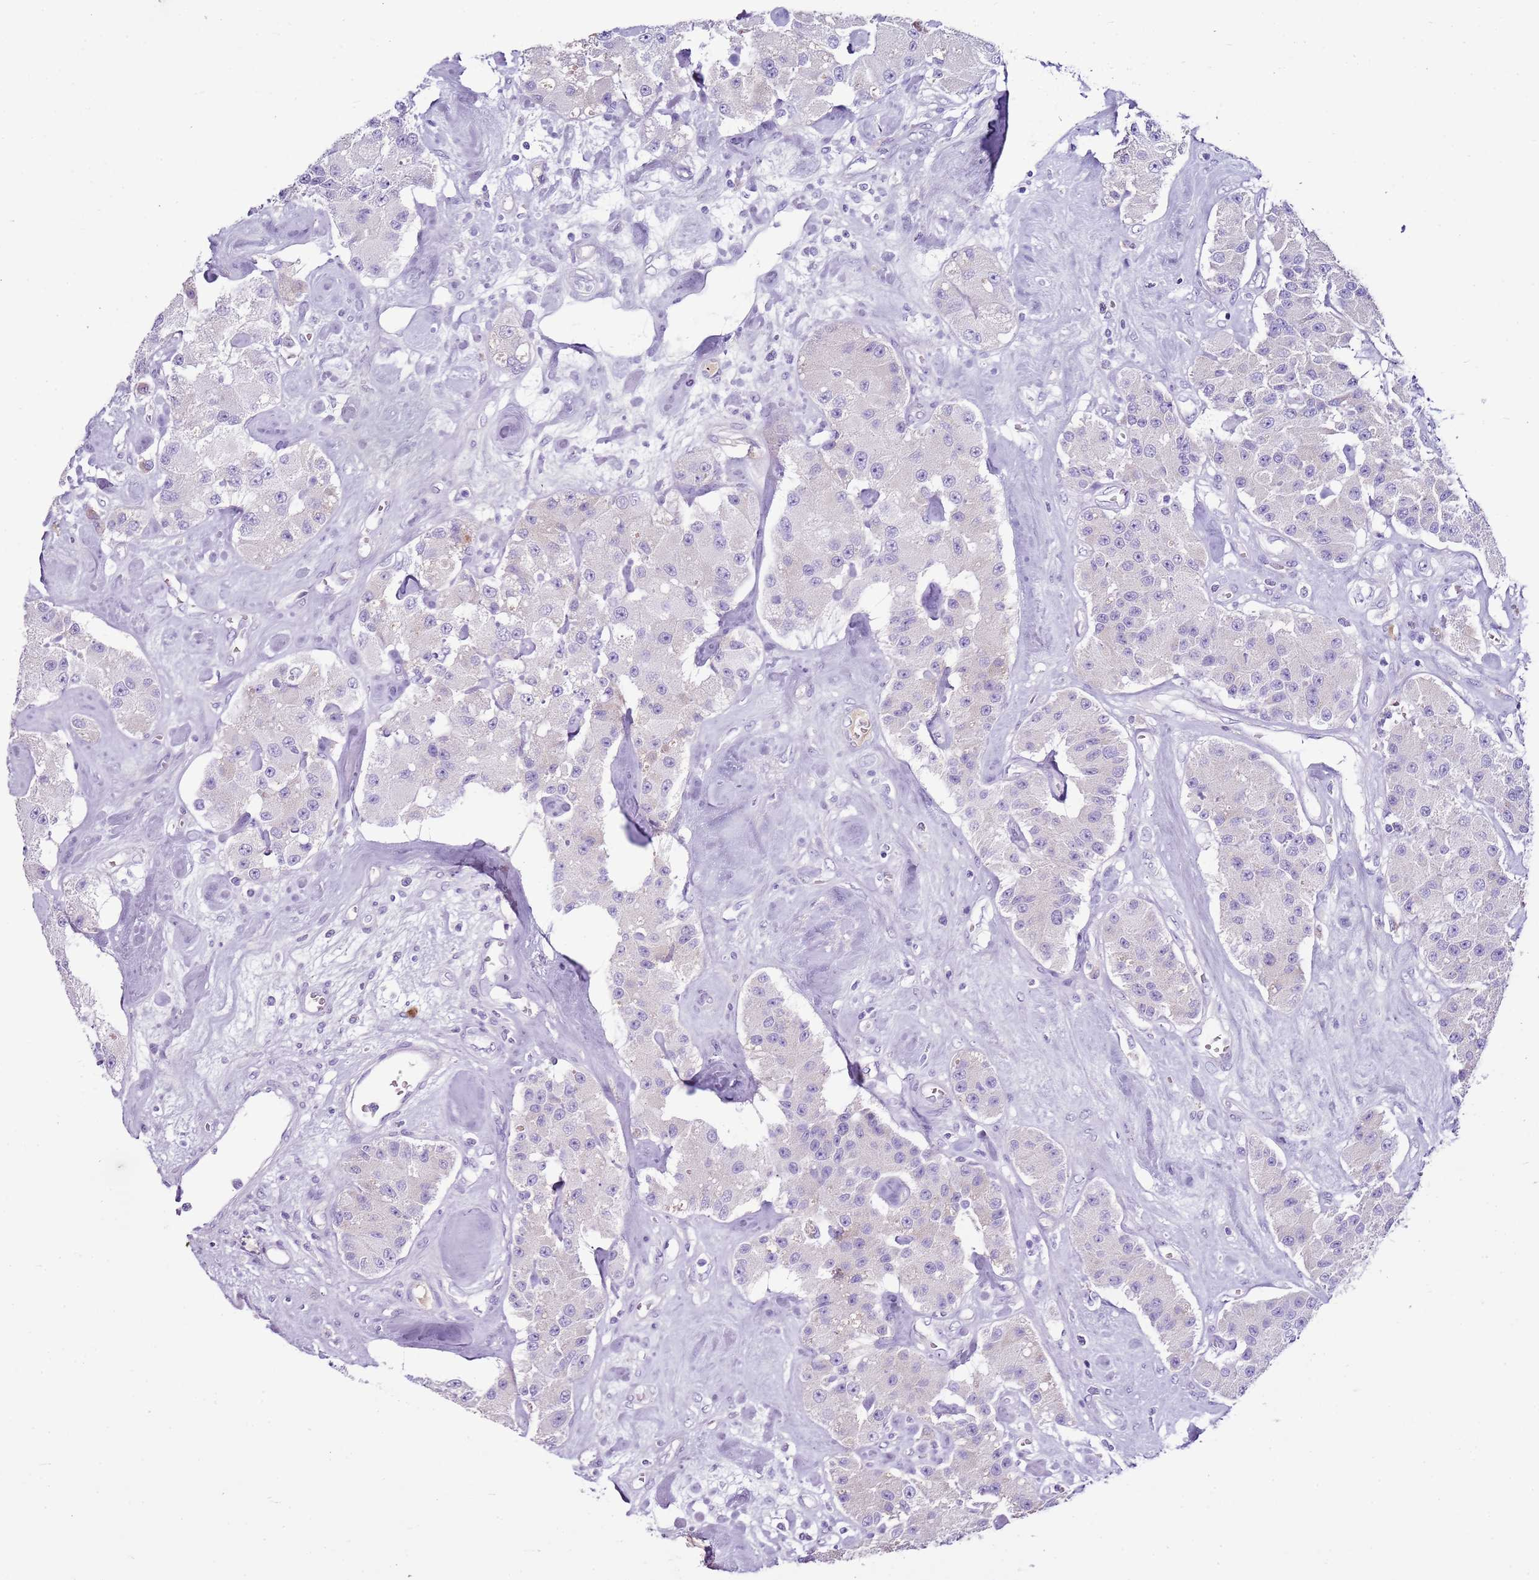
{"staining": {"intensity": "negative", "quantity": "none", "location": "none"}, "tissue": "carcinoid", "cell_type": "Tumor cells", "image_type": "cancer", "snomed": [{"axis": "morphology", "description": "Carcinoid, malignant, NOS"}, {"axis": "topography", "description": "Pancreas"}], "caption": "A micrograph of carcinoid stained for a protein exhibits no brown staining in tumor cells. (Stains: DAB IHC with hematoxylin counter stain, Microscopy: brightfield microscopy at high magnification).", "gene": "IGKV3D-11", "patient": {"sex": "male", "age": 41}}